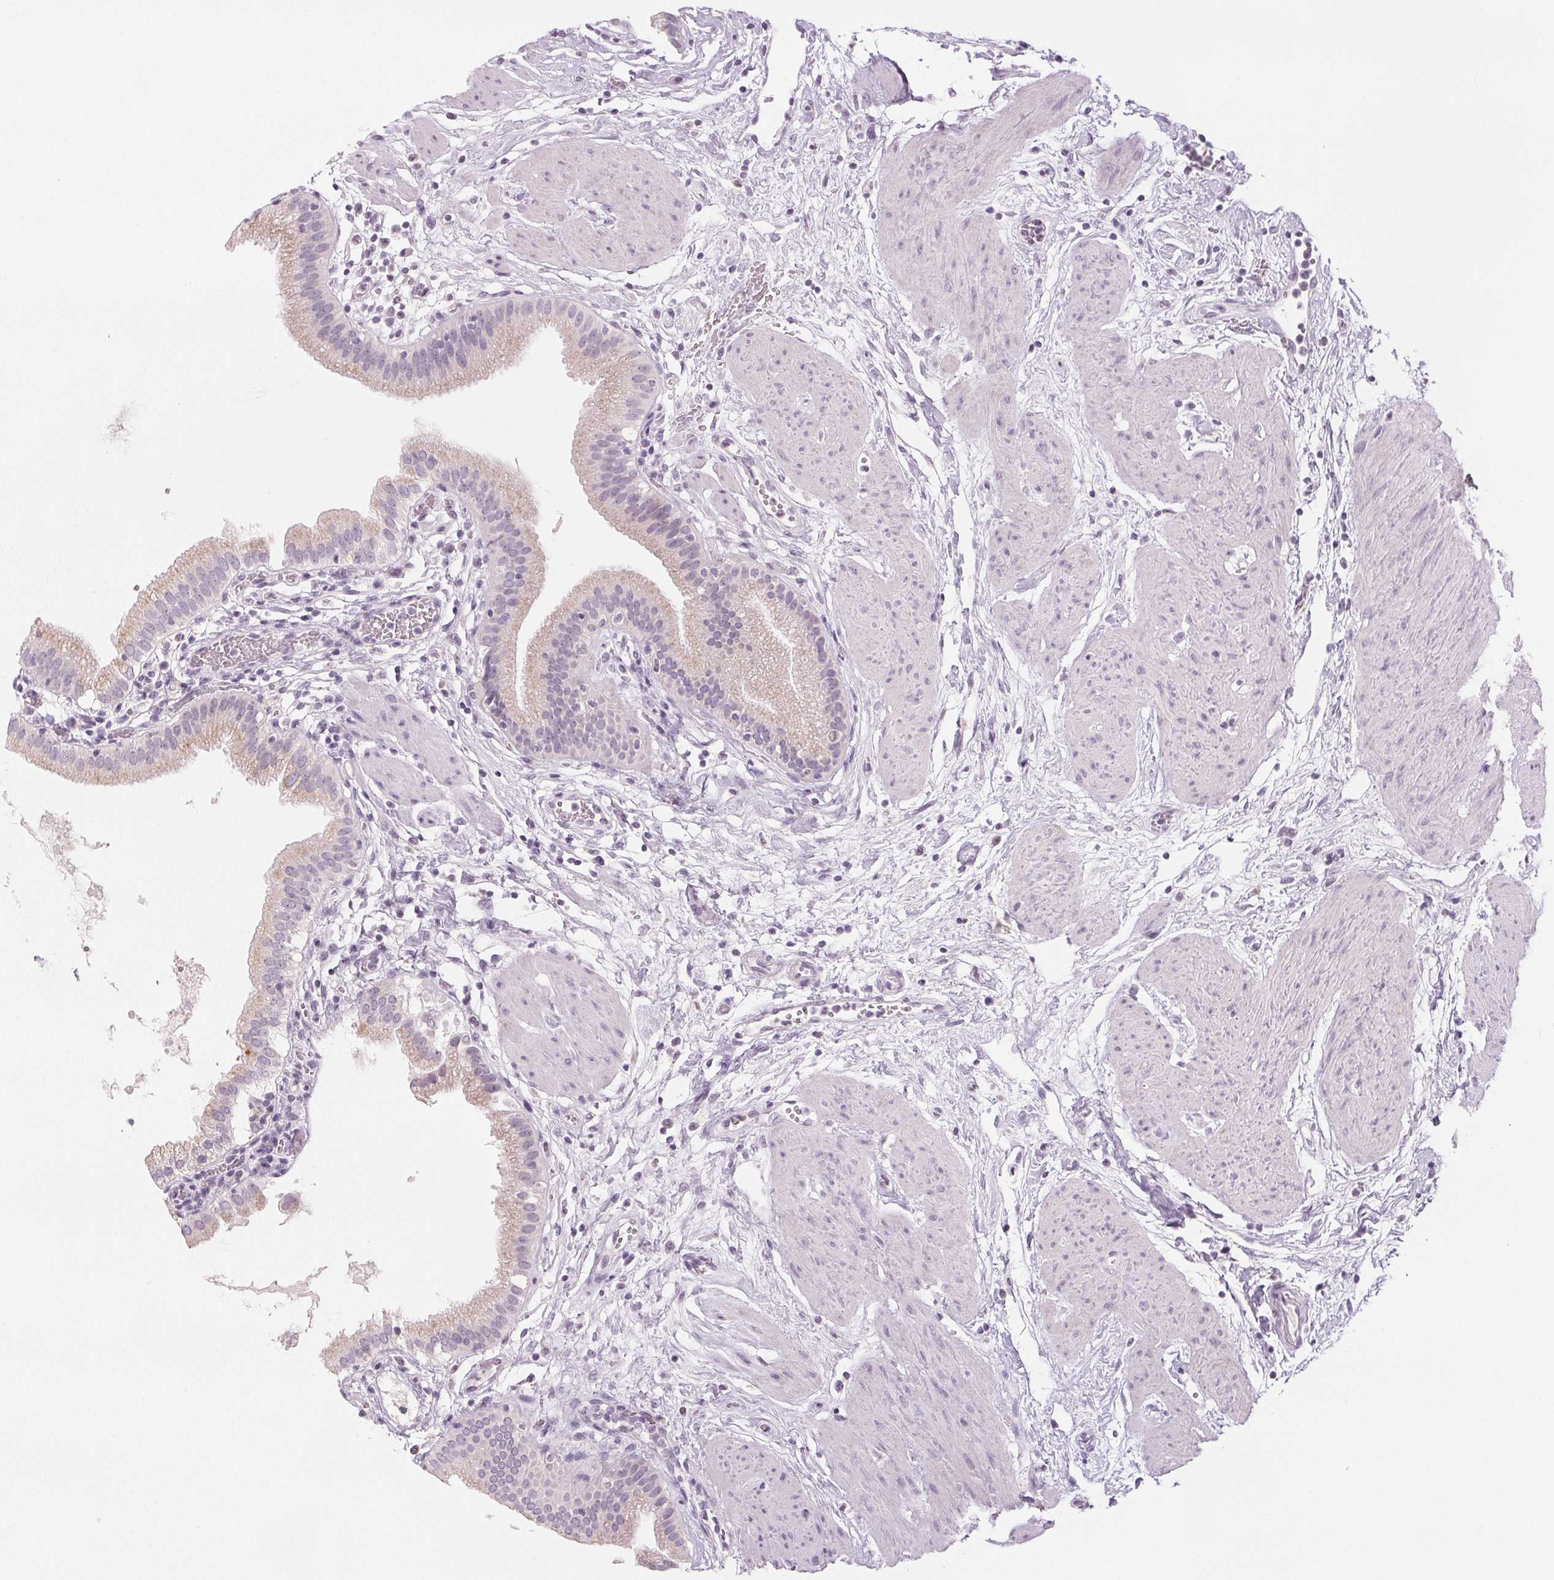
{"staining": {"intensity": "weak", "quantity": "25%-75%", "location": "cytoplasmic/membranous"}, "tissue": "gallbladder", "cell_type": "Glandular cells", "image_type": "normal", "snomed": [{"axis": "morphology", "description": "Normal tissue, NOS"}, {"axis": "topography", "description": "Gallbladder"}], "caption": "A brown stain labels weak cytoplasmic/membranous expression of a protein in glandular cells of unremarkable gallbladder.", "gene": "EHHADH", "patient": {"sex": "female", "age": 65}}